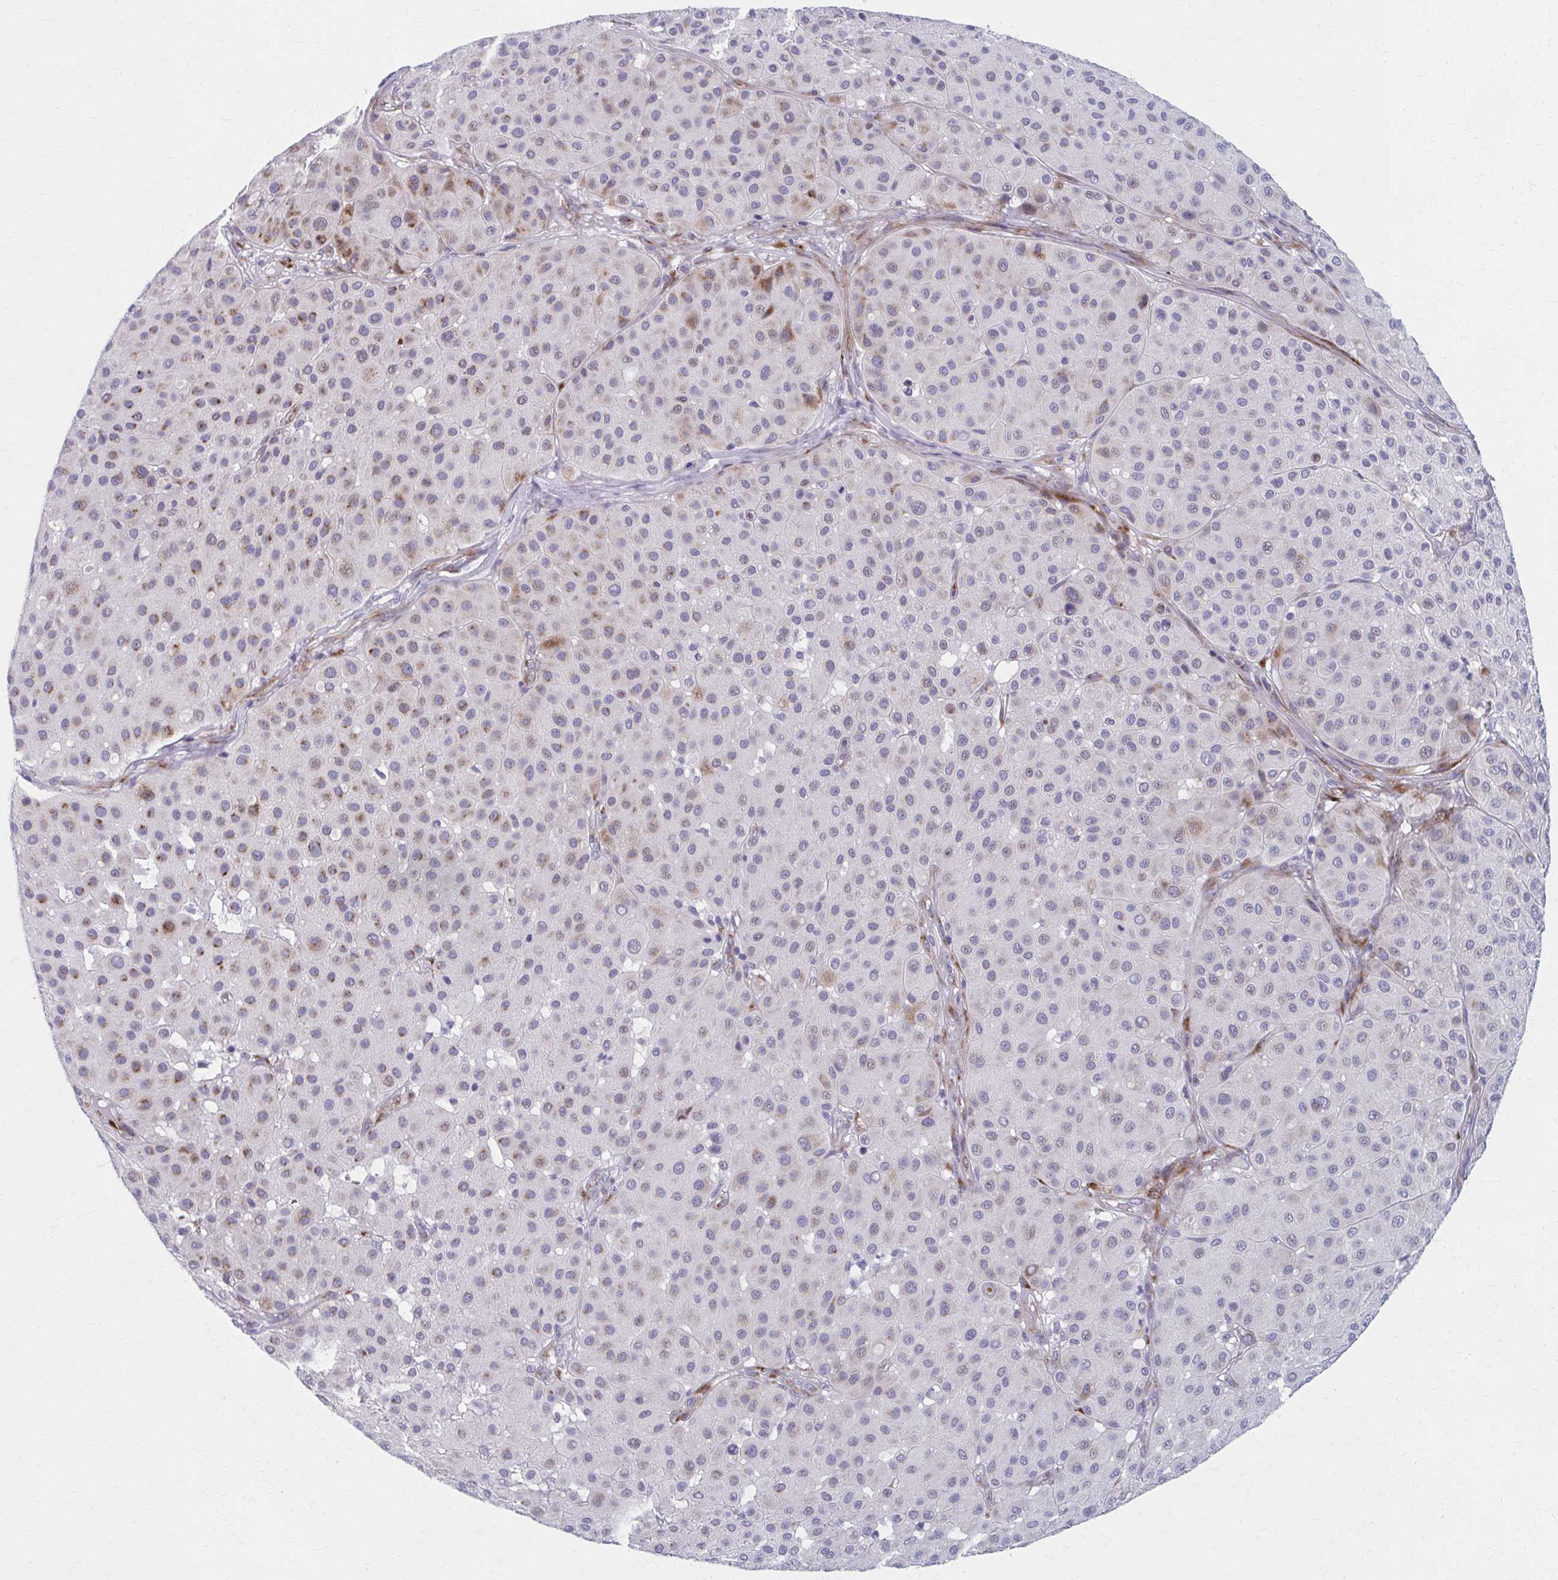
{"staining": {"intensity": "negative", "quantity": "none", "location": "none"}, "tissue": "melanoma", "cell_type": "Tumor cells", "image_type": "cancer", "snomed": [{"axis": "morphology", "description": "Malignant melanoma, Metastatic site"}, {"axis": "topography", "description": "Smooth muscle"}], "caption": "Tumor cells are negative for brown protein staining in melanoma. The staining is performed using DAB brown chromogen with nuclei counter-stained in using hematoxylin.", "gene": "OLFM2", "patient": {"sex": "male", "age": 41}}